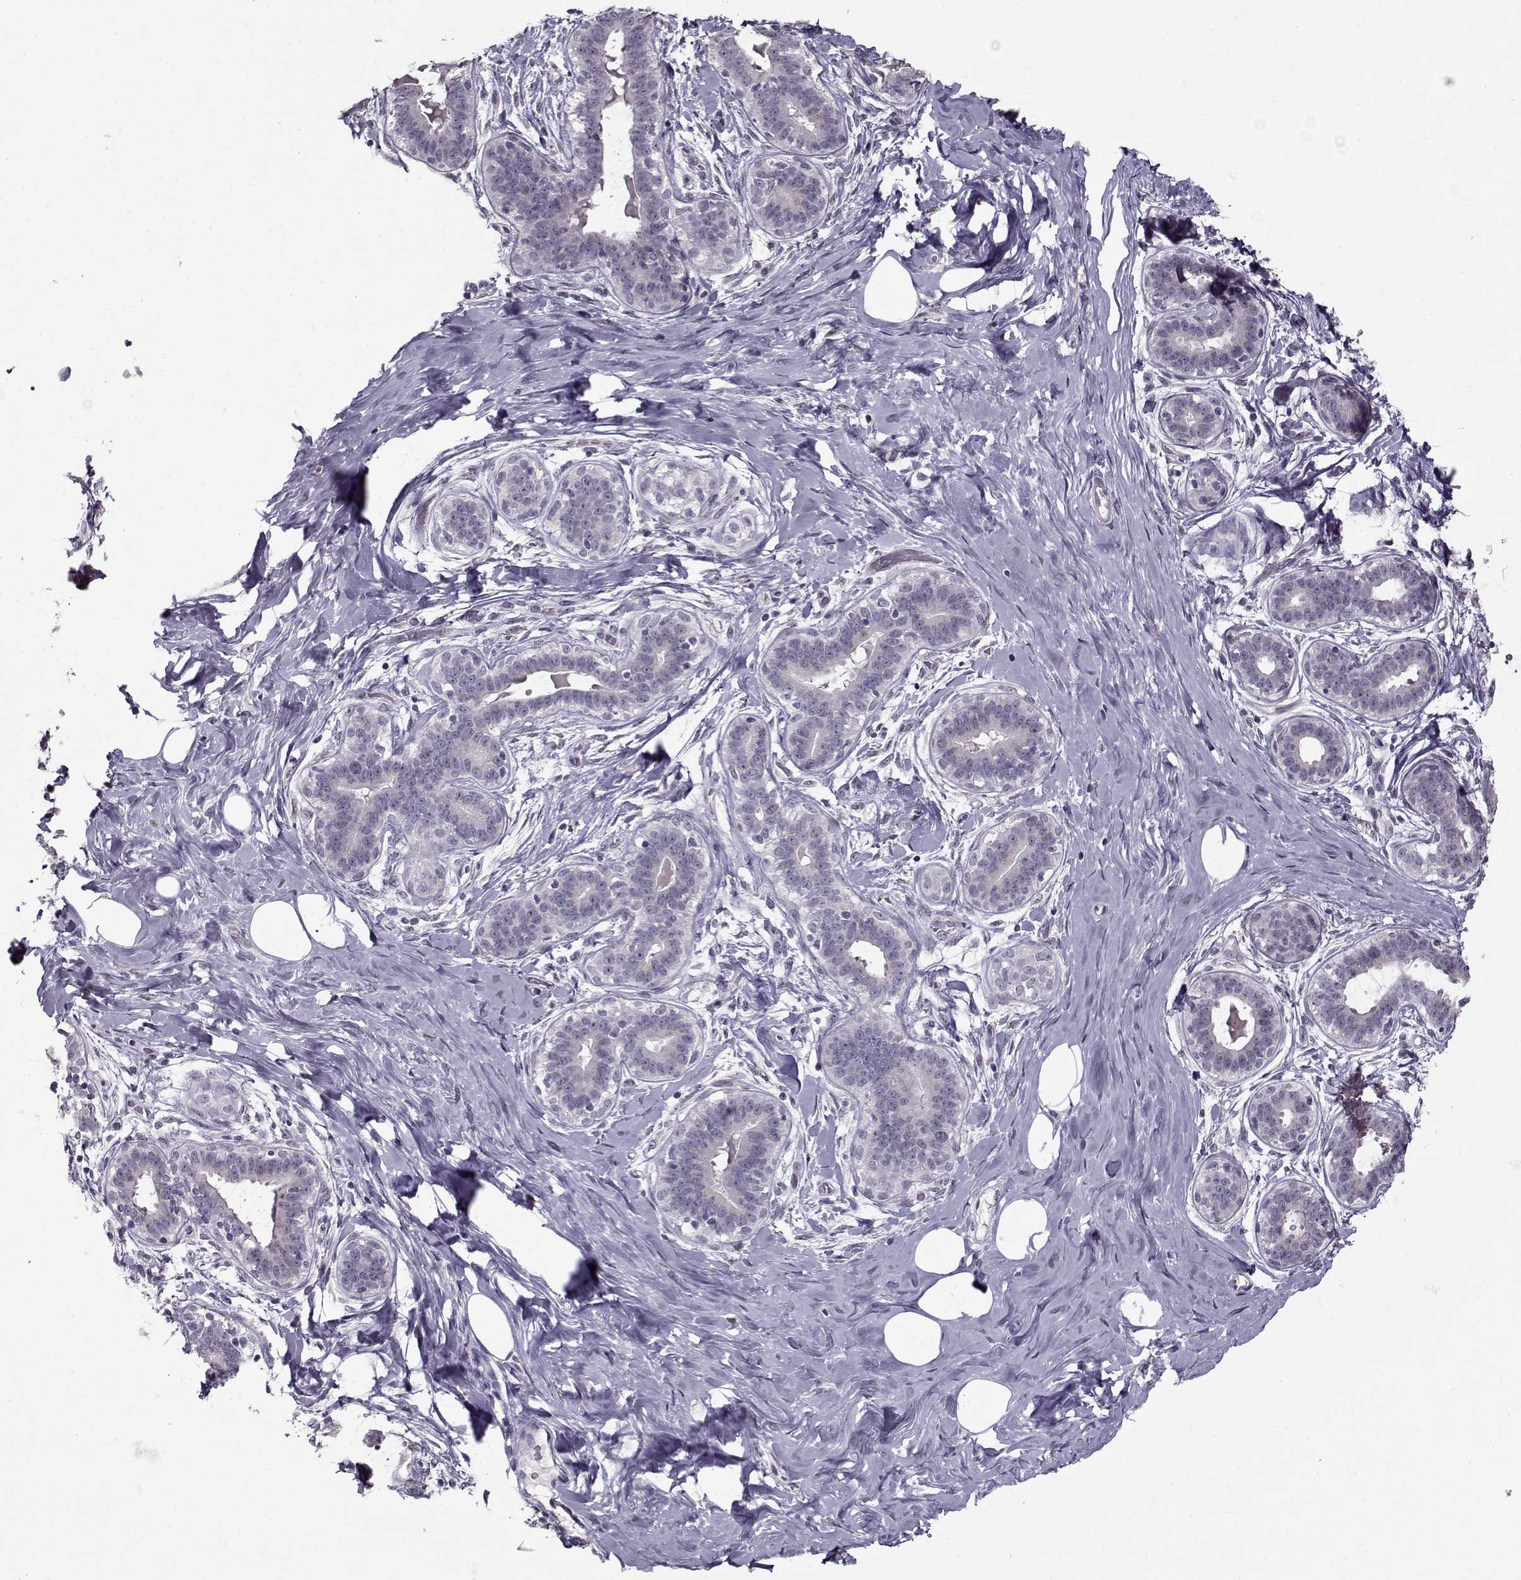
{"staining": {"intensity": "negative", "quantity": "none", "location": "none"}, "tissue": "breast", "cell_type": "Adipocytes", "image_type": "normal", "snomed": [{"axis": "morphology", "description": "Normal tissue, NOS"}, {"axis": "topography", "description": "Skin"}, {"axis": "topography", "description": "Breast"}], "caption": "Adipocytes are negative for brown protein staining in benign breast. Brightfield microscopy of immunohistochemistry stained with DAB (brown) and hematoxylin (blue), captured at high magnification.", "gene": "SEC16B", "patient": {"sex": "female", "age": 43}}